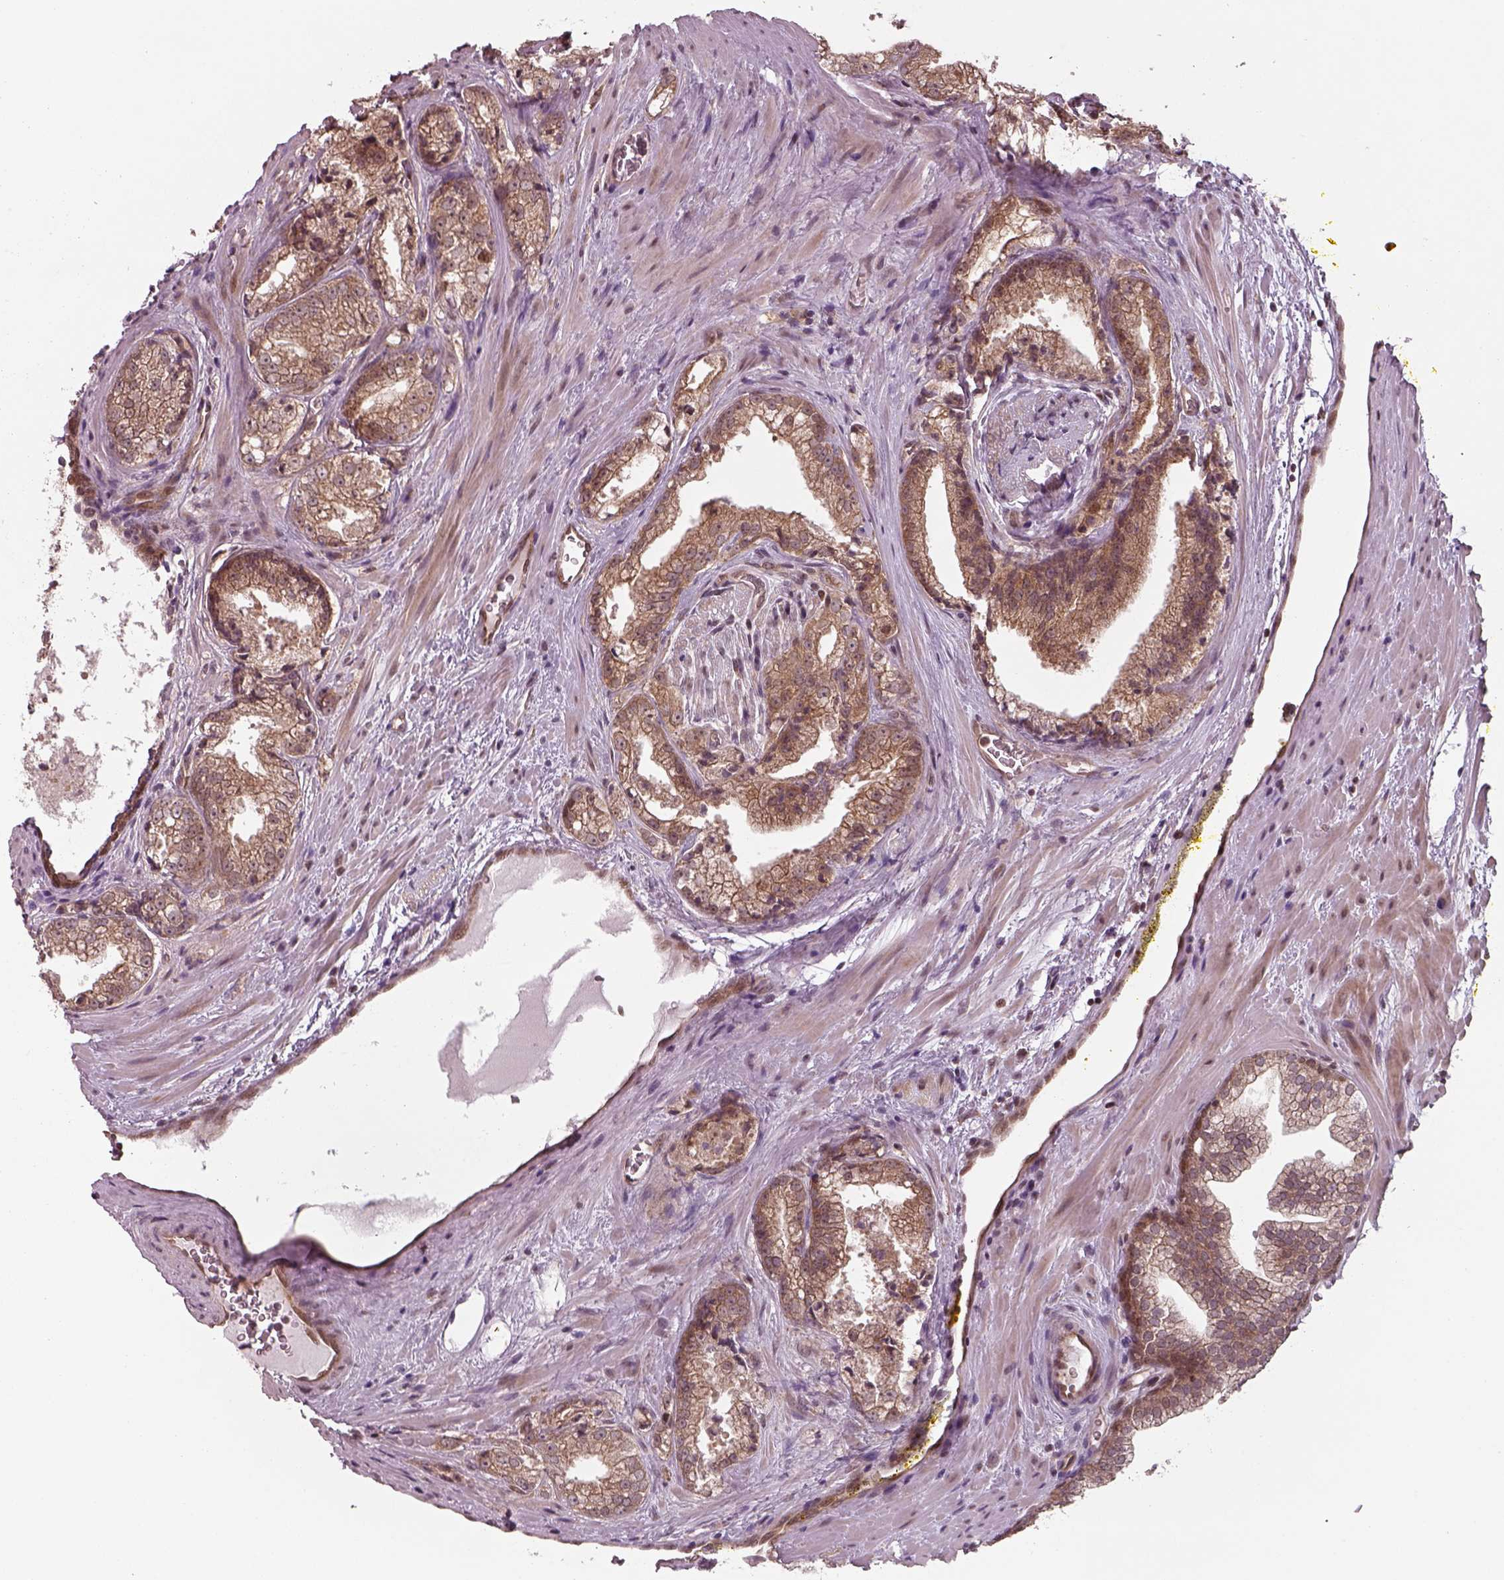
{"staining": {"intensity": "moderate", "quantity": ">75%", "location": "cytoplasmic/membranous"}, "tissue": "prostate cancer", "cell_type": "Tumor cells", "image_type": "cancer", "snomed": [{"axis": "morphology", "description": "Adenocarcinoma, NOS"}, {"axis": "morphology", "description": "Adenocarcinoma, High grade"}, {"axis": "topography", "description": "Prostate"}], "caption": "Tumor cells display moderate cytoplasmic/membranous positivity in about >75% of cells in prostate cancer.", "gene": "CHMP3", "patient": {"sex": "male", "age": 70}}